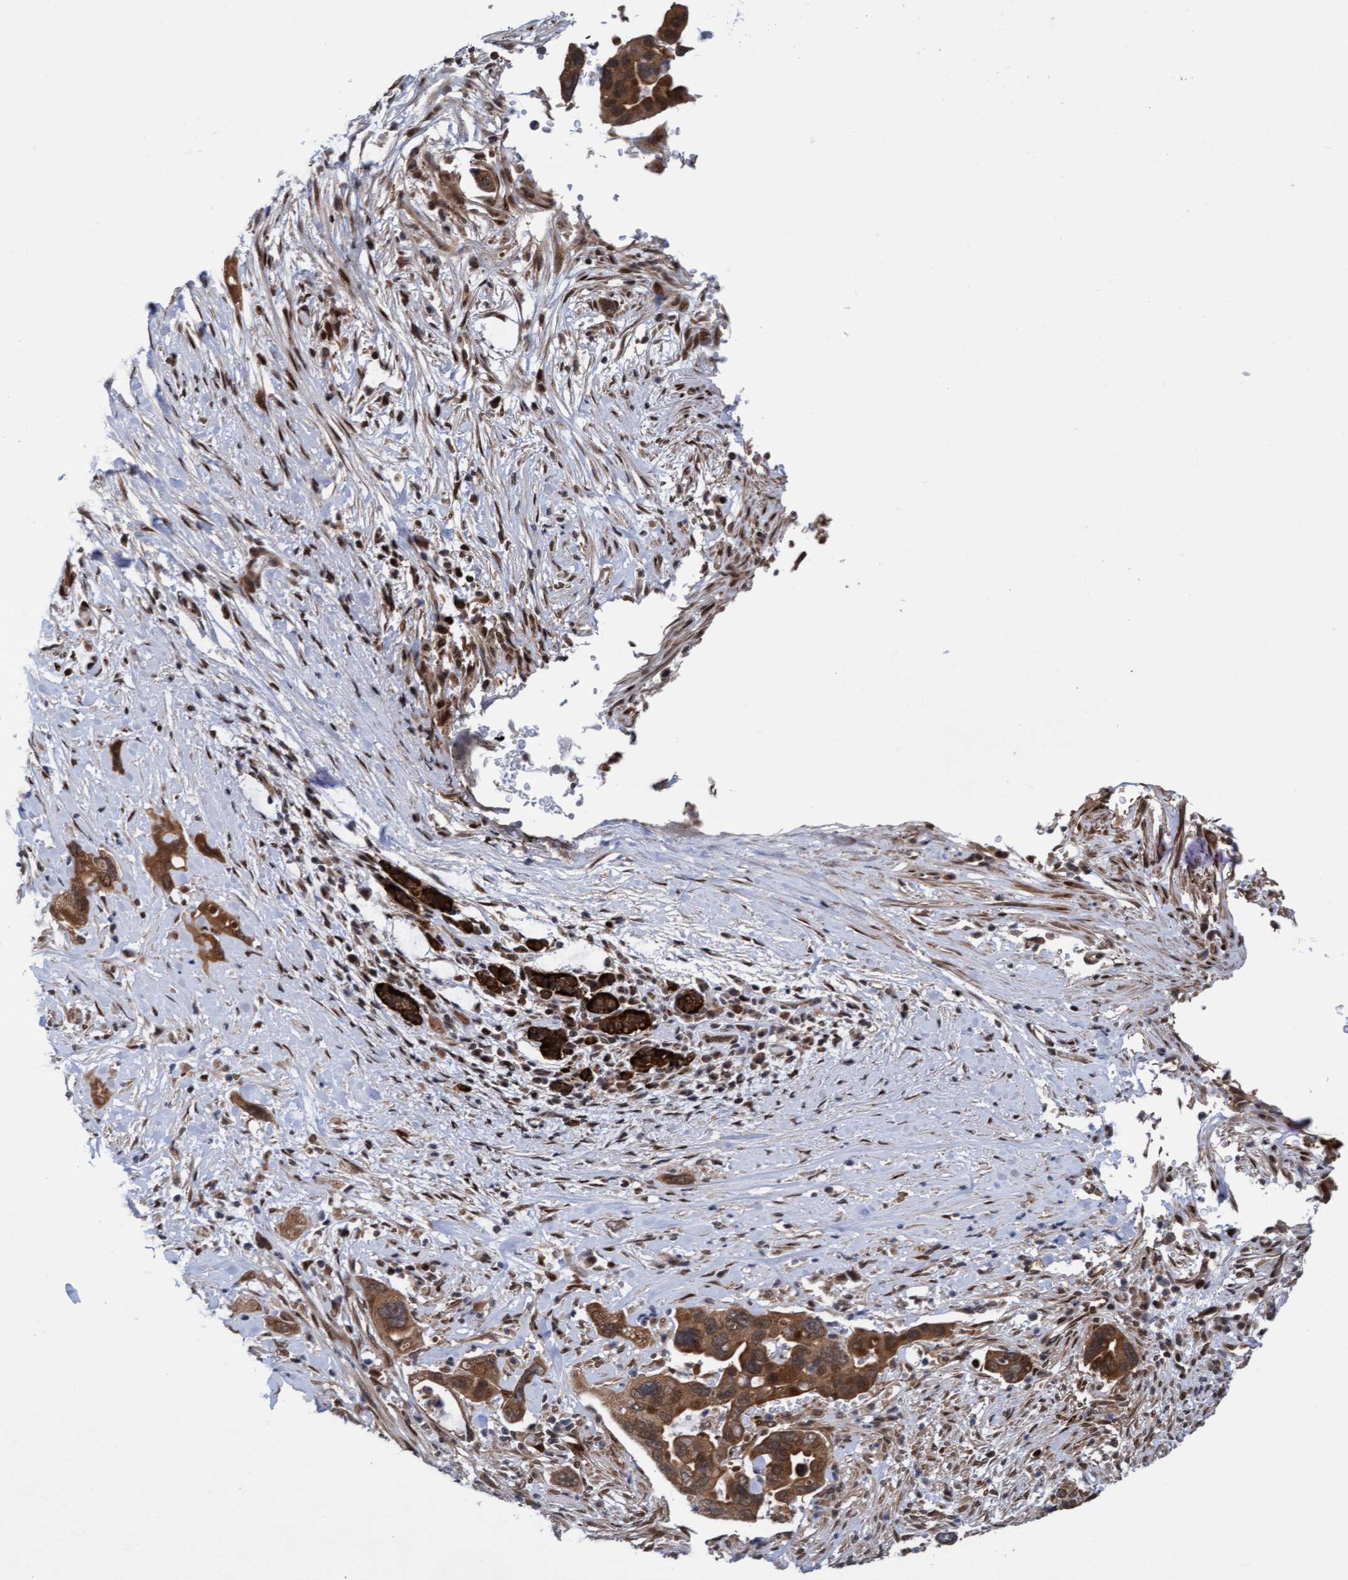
{"staining": {"intensity": "moderate", "quantity": ">75%", "location": "cytoplasmic/membranous"}, "tissue": "pancreatic cancer", "cell_type": "Tumor cells", "image_type": "cancer", "snomed": [{"axis": "morphology", "description": "Adenocarcinoma, NOS"}, {"axis": "topography", "description": "Pancreas"}], "caption": "Human adenocarcinoma (pancreatic) stained for a protein (brown) demonstrates moderate cytoplasmic/membranous positive staining in about >75% of tumor cells.", "gene": "ITFG1", "patient": {"sex": "female", "age": 70}}